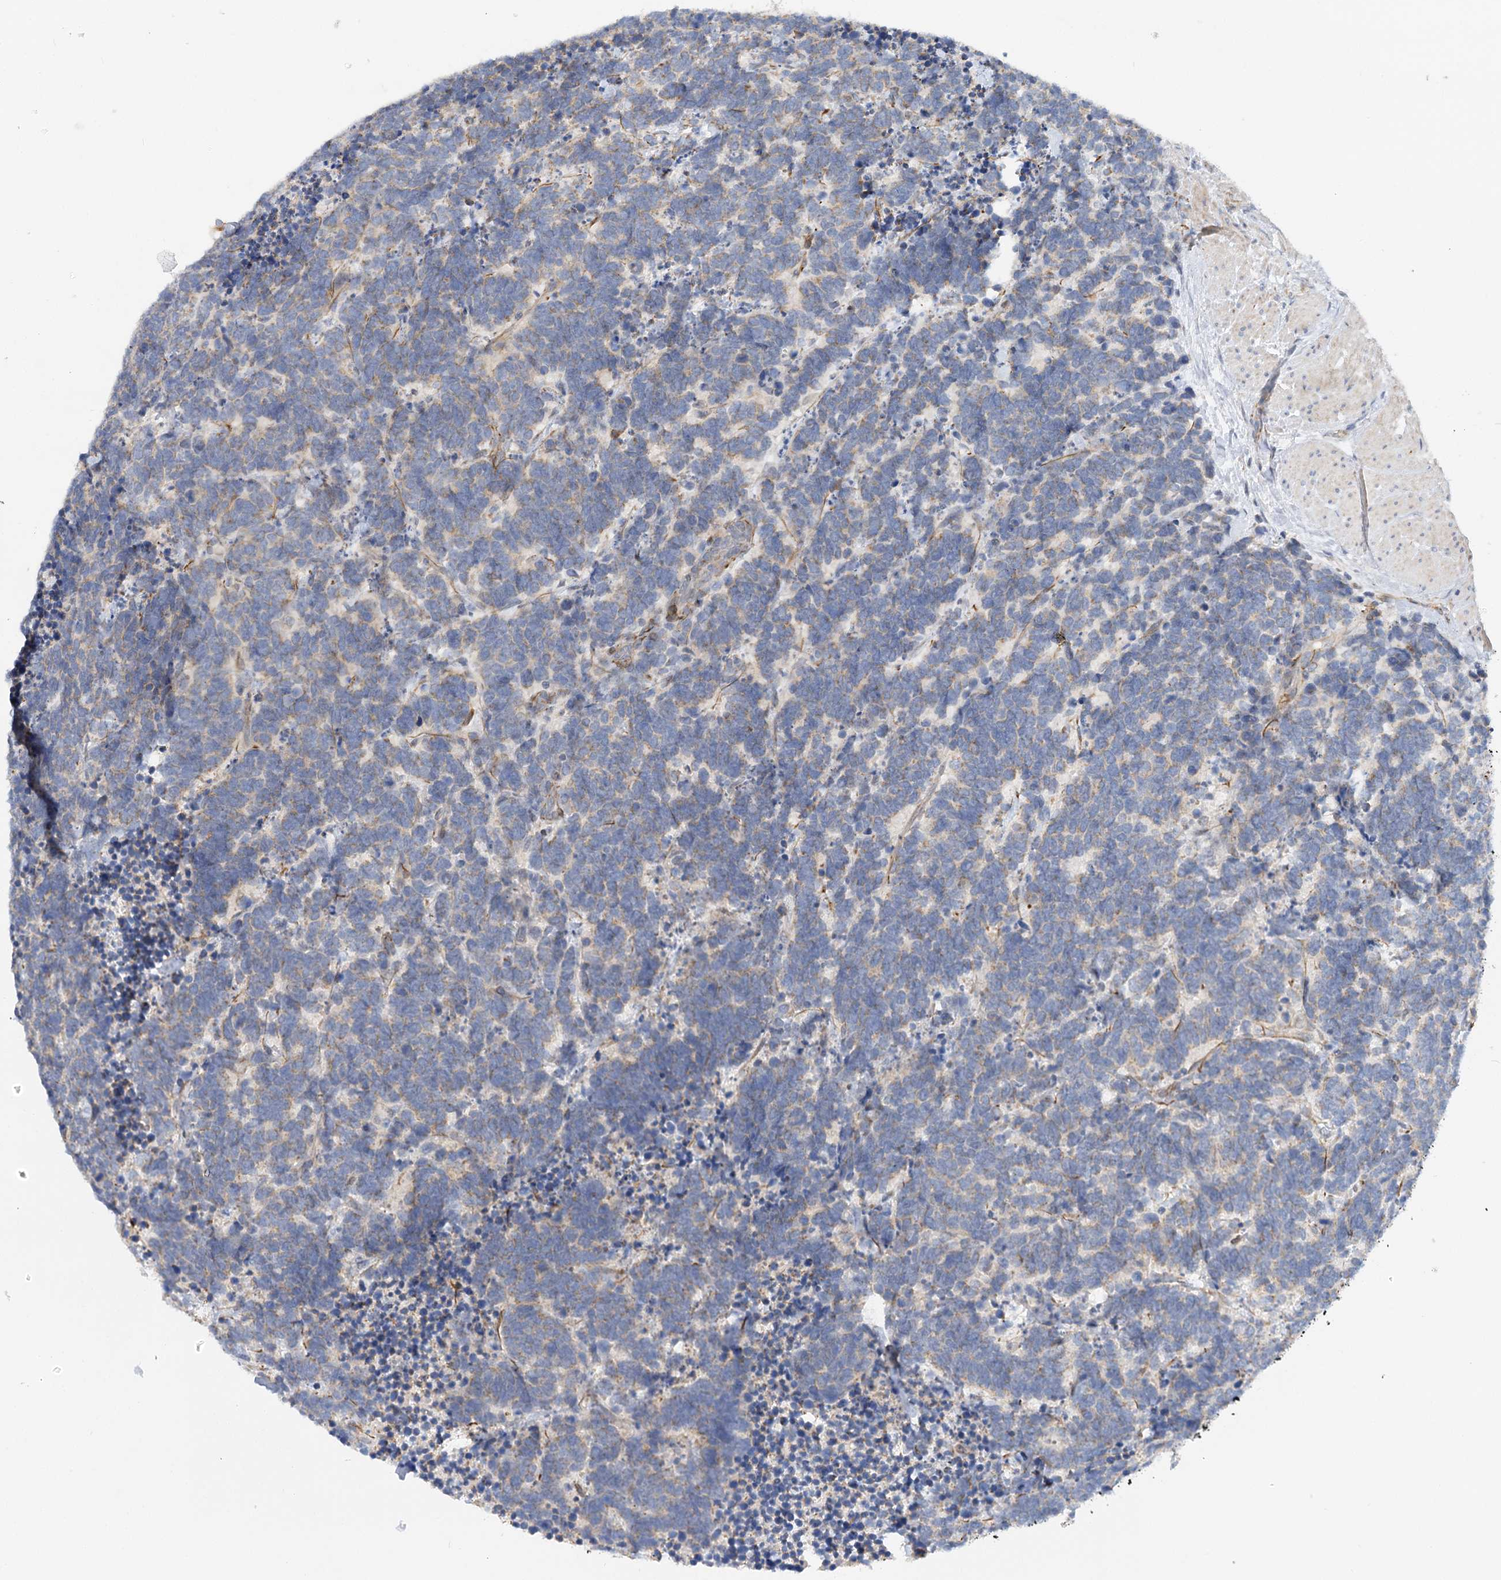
{"staining": {"intensity": "weak", "quantity": "25%-75%", "location": "cytoplasmic/membranous"}, "tissue": "carcinoid", "cell_type": "Tumor cells", "image_type": "cancer", "snomed": [{"axis": "morphology", "description": "Carcinoma, NOS"}, {"axis": "morphology", "description": "Carcinoid, malignant, NOS"}, {"axis": "topography", "description": "Urinary bladder"}], "caption": "Immunohistochemical staining of human carcinoid exhibits weak cytoplasmic/membranous protein staining in about 25%-75% of tumor cells. The protein is shown in brown color, while the nuclei are stained blue.", "gene": "NELL2", "patient": {"sex": "male", "age": 57}}